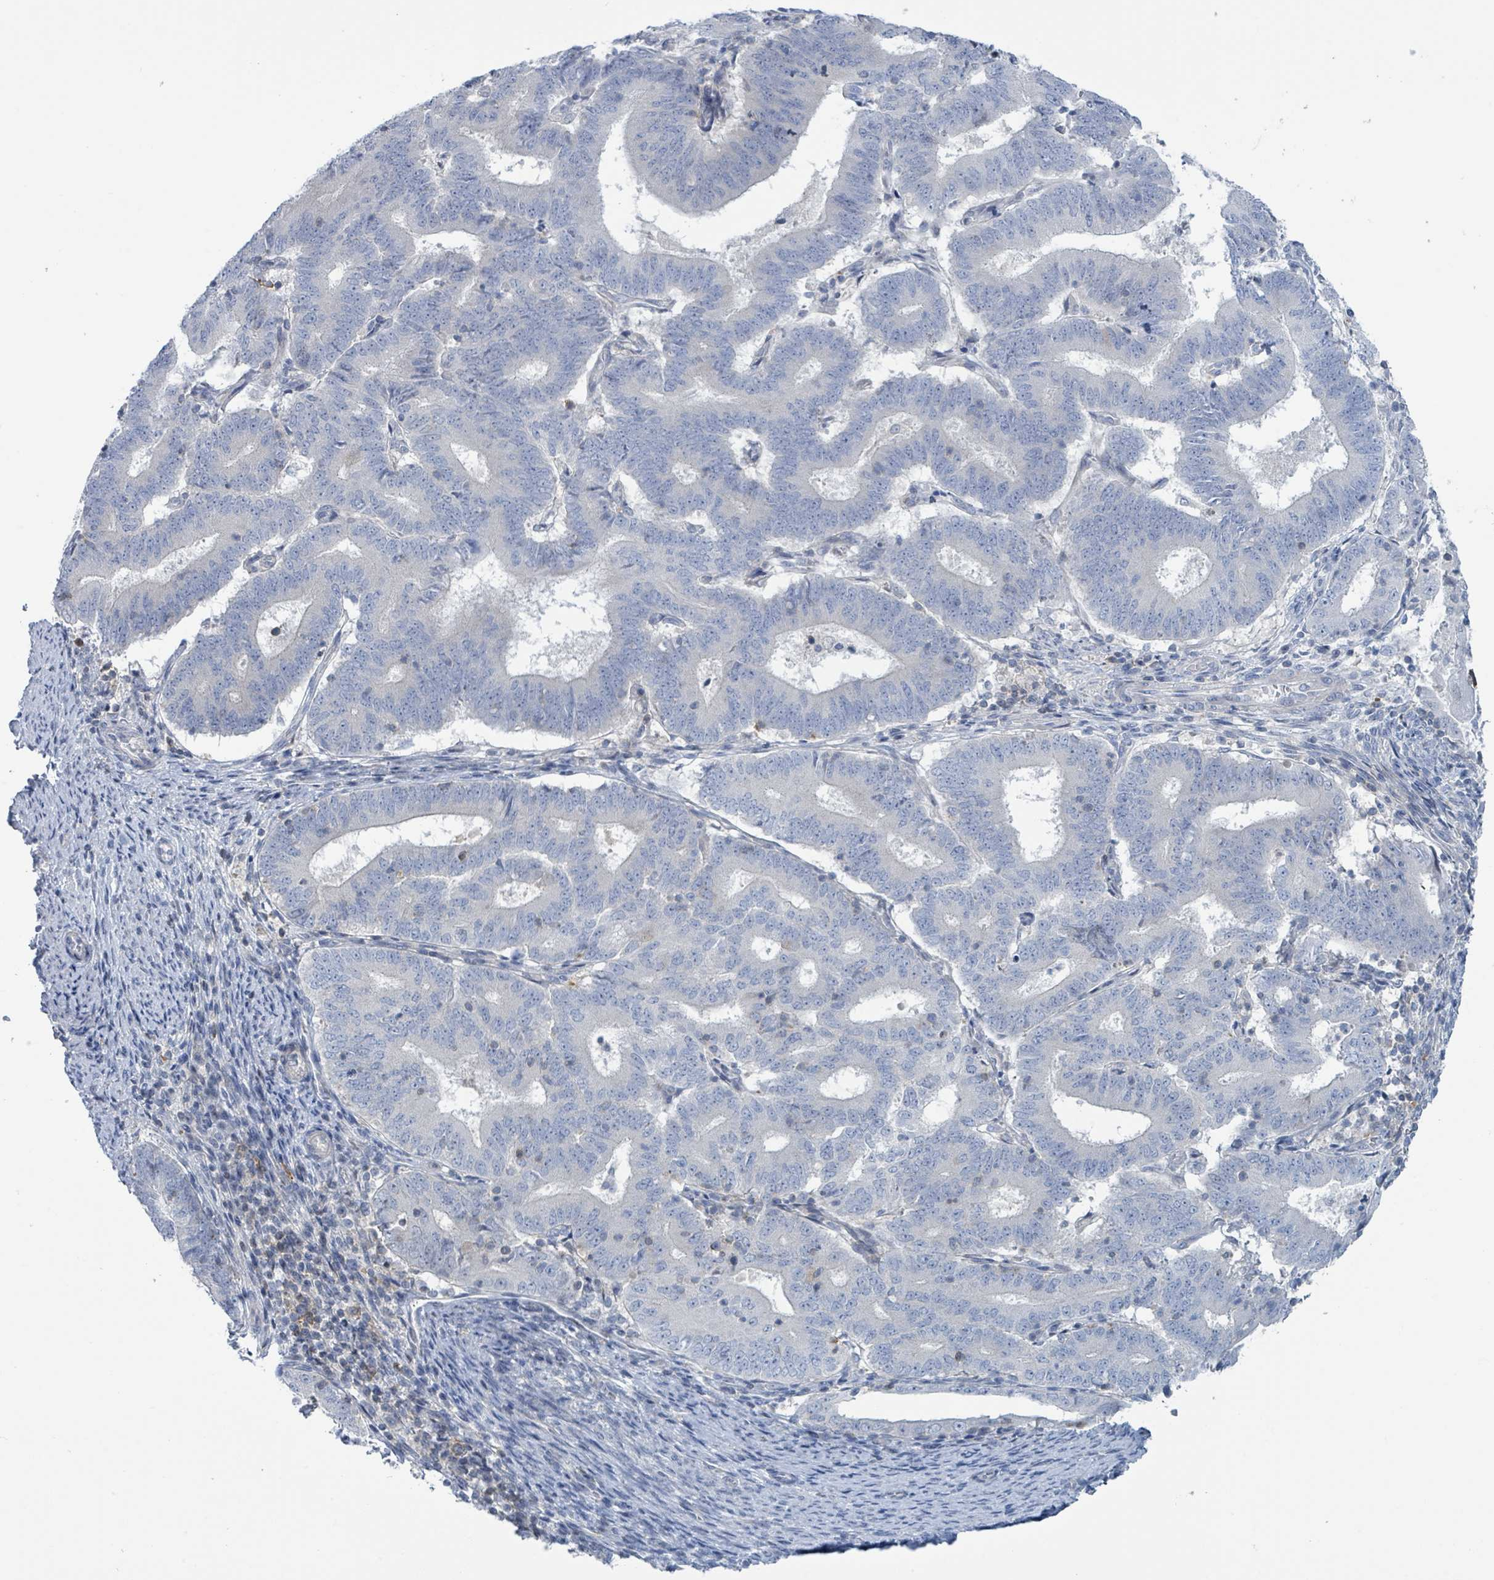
{"staining": {"intensity": "negative", "quantity": "none", "location": "none"}, "tissue": "endometrial cancer", "cell_type": "Tumor cells", "image_type": "cancer", "snomed": [{"axis": "morphology", "description": "Adenocarcinoma, NOS"}, {"axis": "topography", "description": "Endometrium"}], "caption": "This is an IHC histopathology image of human adenocarcinoma (endometrial). There is no positivity in tumor cells.", "gene": "DGKZ", "patient": {"sex": "female", "age": 70}}